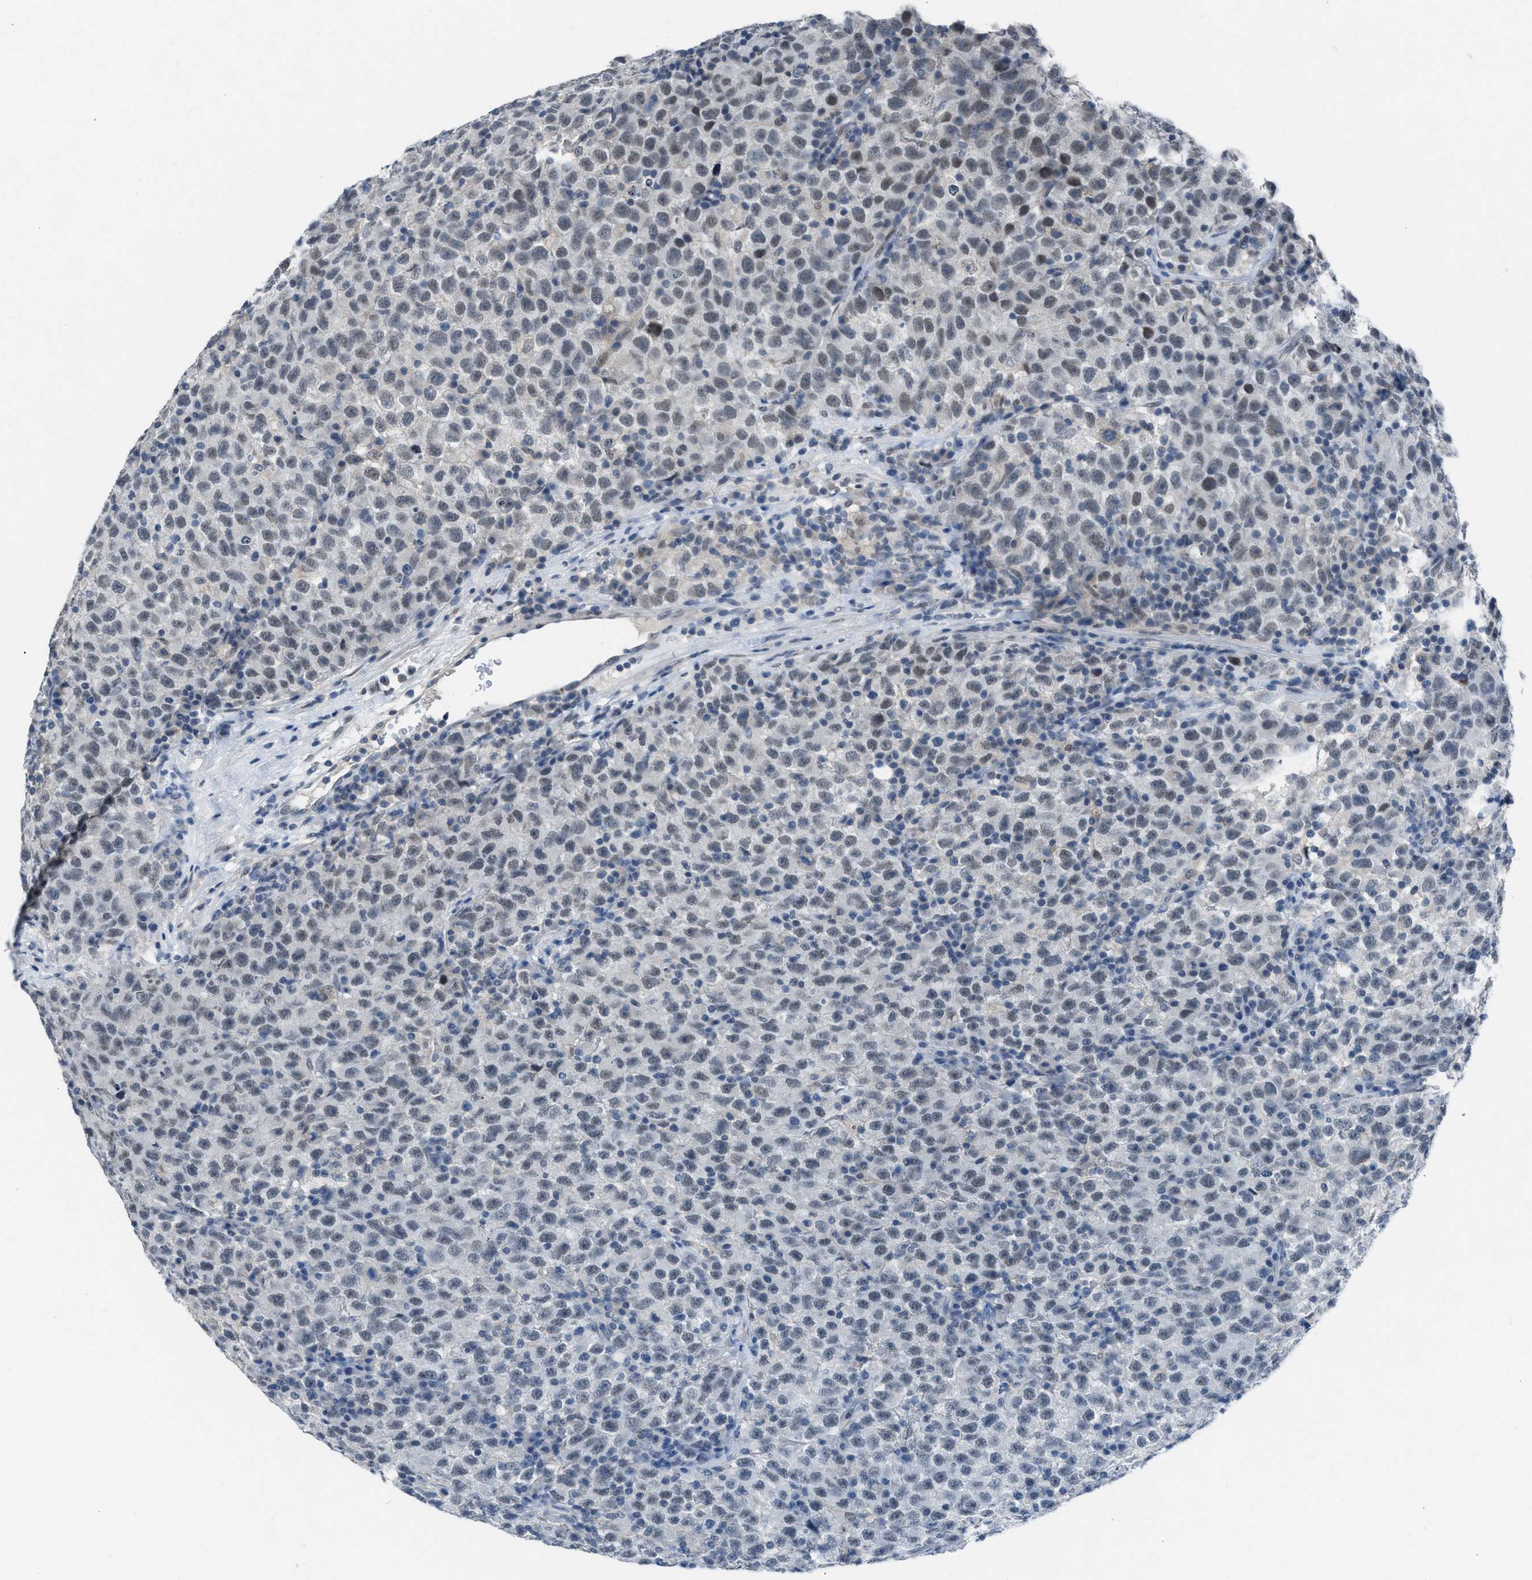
{"staining": {"intensity": "weak", "quantity": "<25%", "location": "nuclear"}, "tissue": "testis cancer", "cell_type": "Tumor cells", "image_type": "cancer", "snomed": [{"axis": "morphology", "description": "Seminoma, NOS"}, {"axis": "topography", "description": "Testis"}], "caption": "Seminoma (testis) was stained to show a protein in brown. There is no significant staining in tumor cells.", "gene": "ANAPC11", "patient": {"sex": "male", "age": 22}}